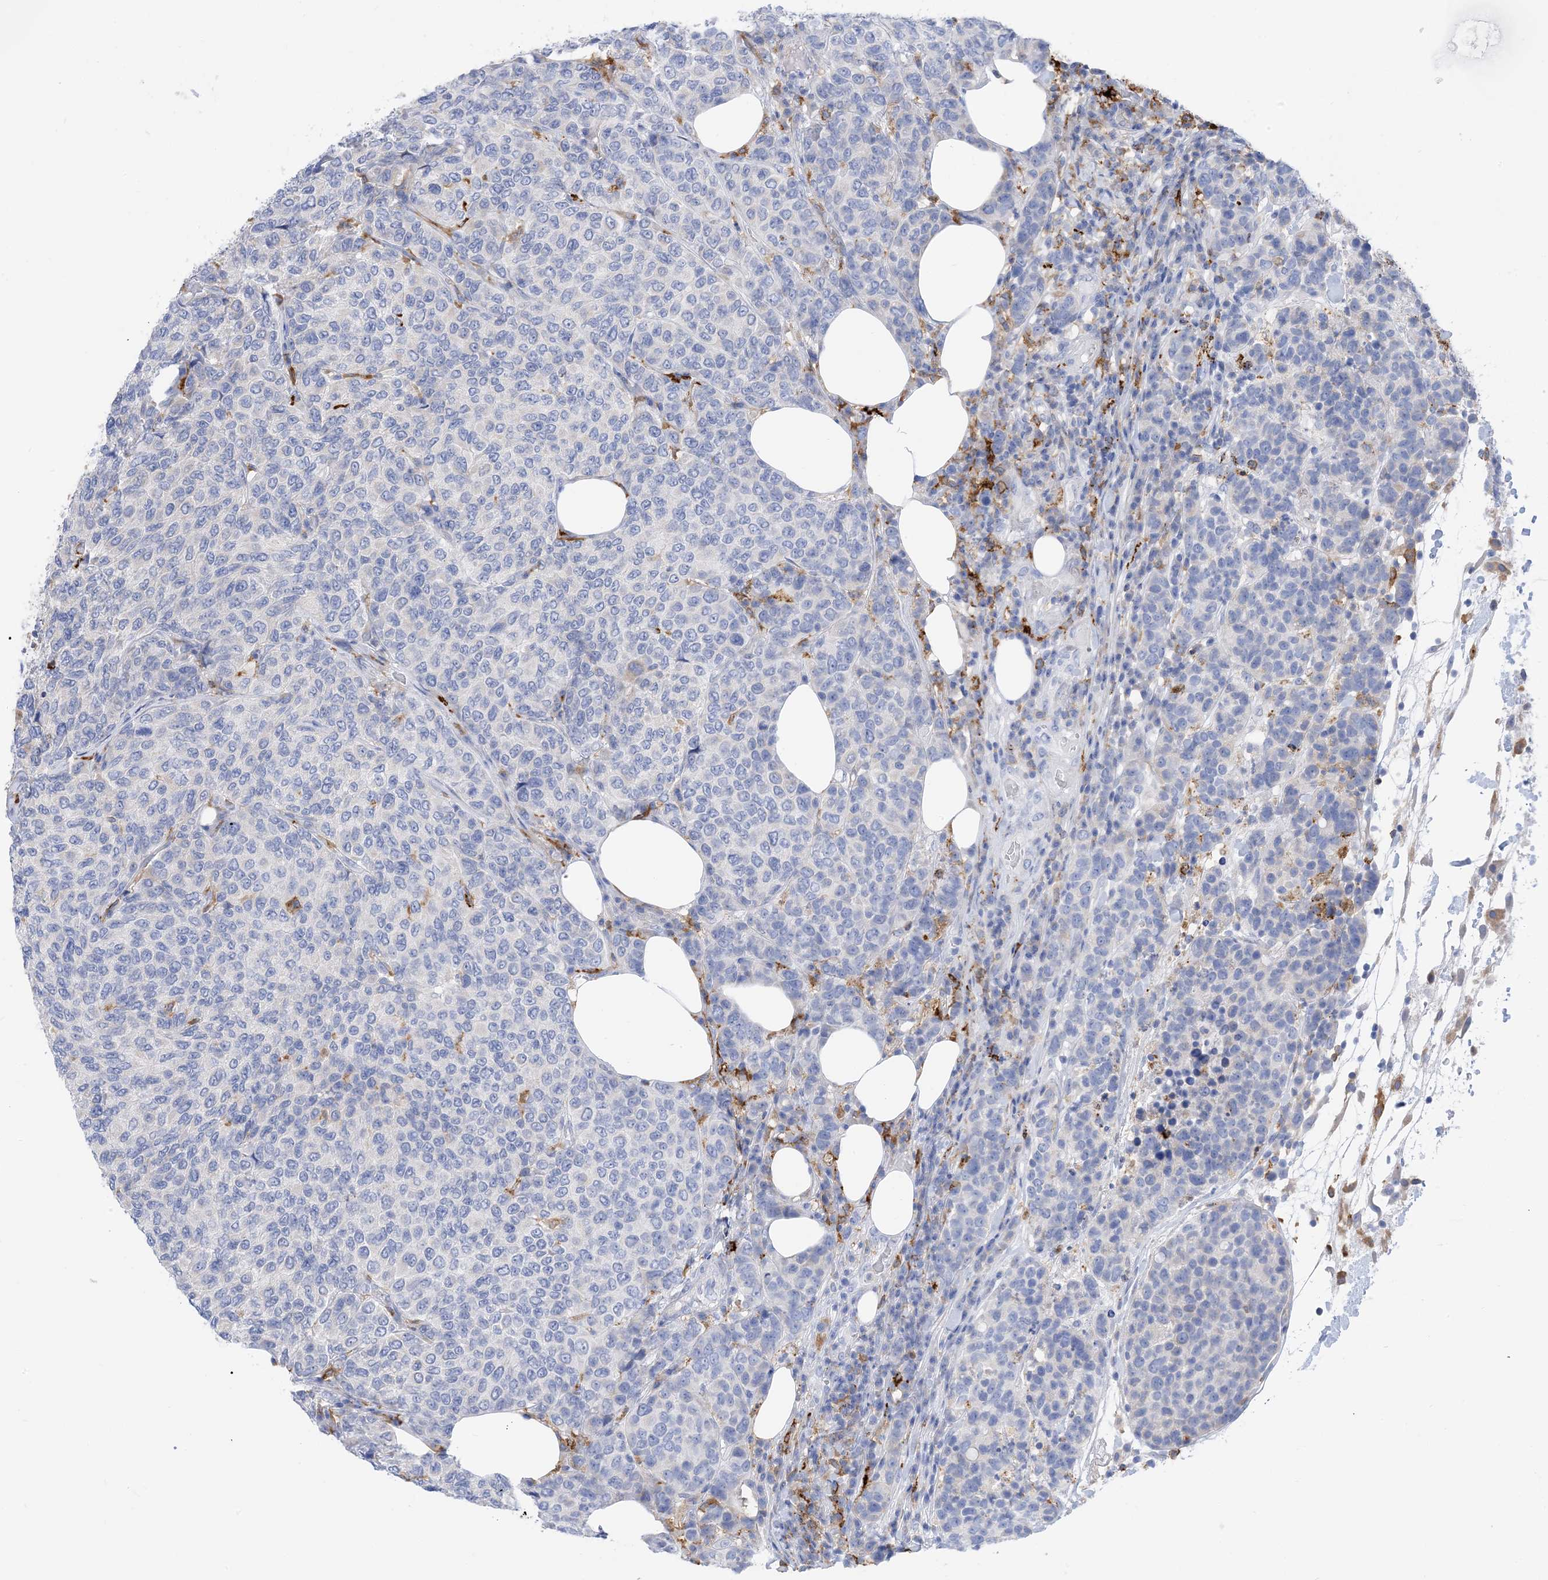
{"staining": {"intensity": "negative", "quantity": "none", "location": "none"}, "tissue": "breast cancer", "cell_type": "Tumor cells", "image_type": "cancer", "snomed": [{"axis": "morphology", "description": "Duct carcinoma"}, {"axis": "topography", "description": "Breast"}], "caption": "High magnification brightfield microscopy of infiltrating ductal carcinoma (breast) stained with DAB (3,3'-diaminobenzidine) (brown) and counterstained with hematoxylin (blue): tumor cells show no significant staining.", "gene": "DPH3", "patient": {"sex": "female", "age": 55}}